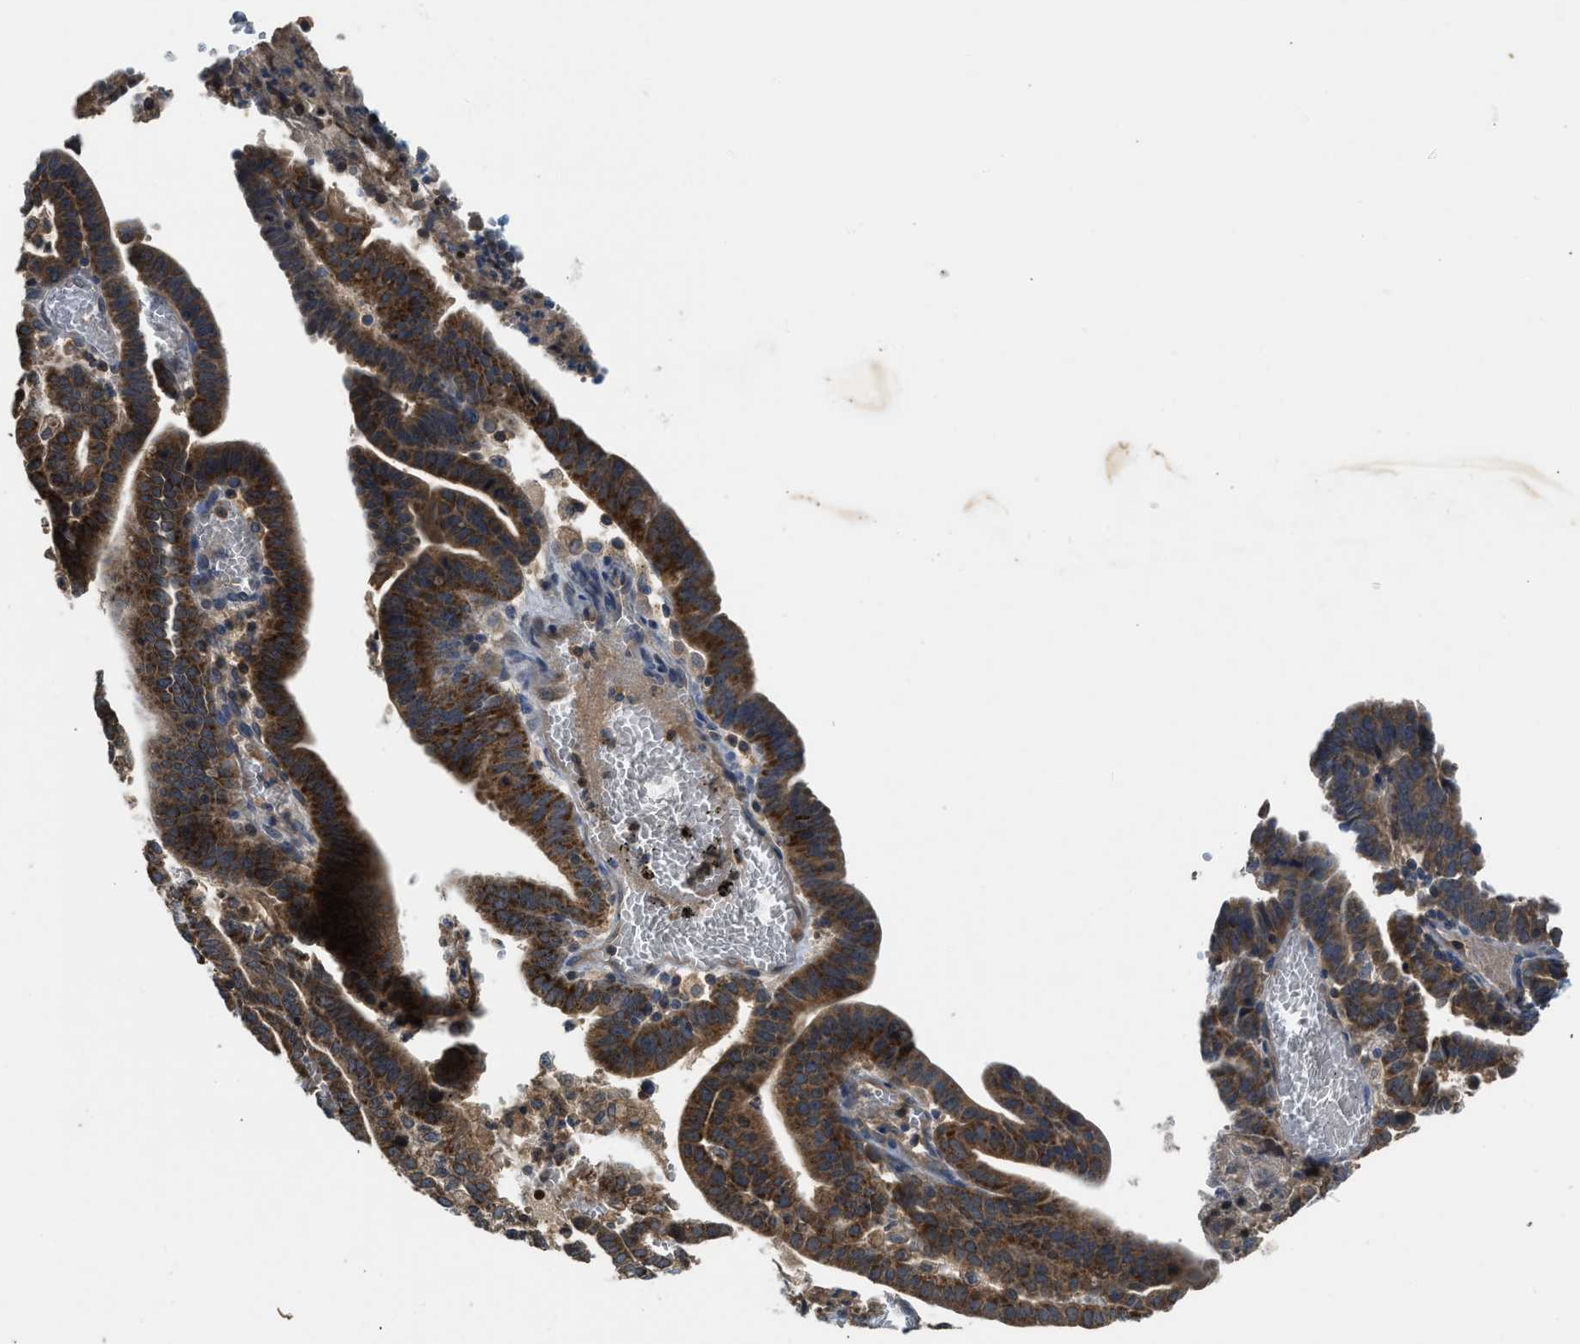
{"staining": {"intensity": "strong", "quantity": ">75%", "location": "cytoplasmic/membranous"}, "tissue": "endometrial cancer", "cell_type": "Tumor cells", "image_type": "cancer", "snomed": [{"axis": "morphology", "description": "Adenocarcinoma, NOS"}, {"axis": "topography", "description": "Uterus"}], "caption": "A high-resolution photomicrograph shows immunohistochemistry (IHC) staining of endometrial adenocarcinoma, which demonstrates strong cytoplasmic/membranous positivity in approximately >75% of tumor cells.", "gene": "PAFAH2", "patient": {"sex": "female", "age": 83}}